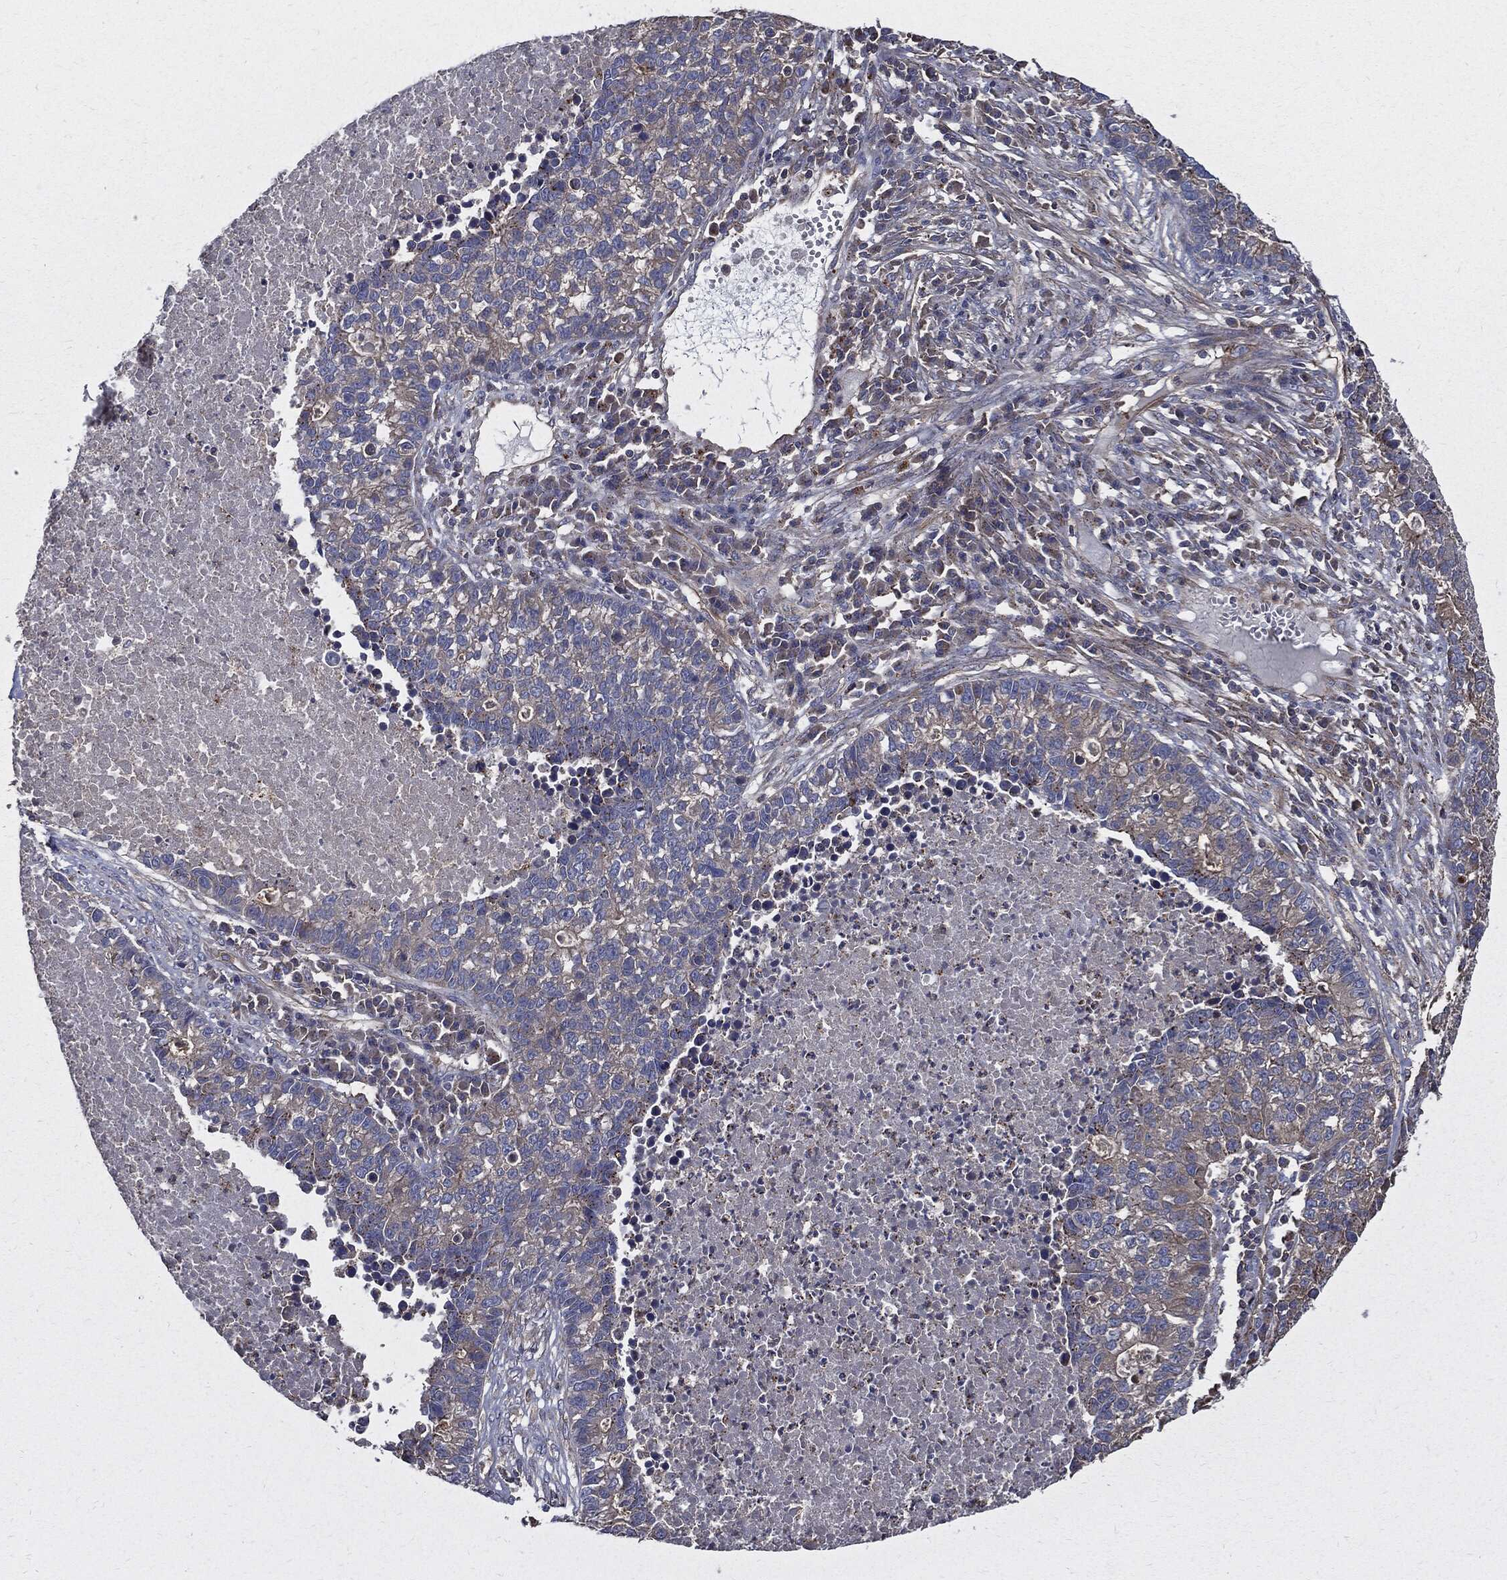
{"staining": {"intensity": "weak", "quantity": "<25%", "location": "cytoplasmic/membranous"}, "tissue": "lung cancer", "cell_type": "Tumor cells", "image_type": "cancer", "snomed": [{"axis": "morphology", "description": "Adenocarcinoma, NOS"}, {"axis": "topography", "description": "Lung"}], "caption": "IHC micrograph of neoplastic tissue: lung adenocarcinoma stained with DAB (3,3'-diaminobenzidine) displays no significant protein positivity in tumor cells.", "gene": "PDCD6IP", "patient": {"sex": "male", "age": 57}}